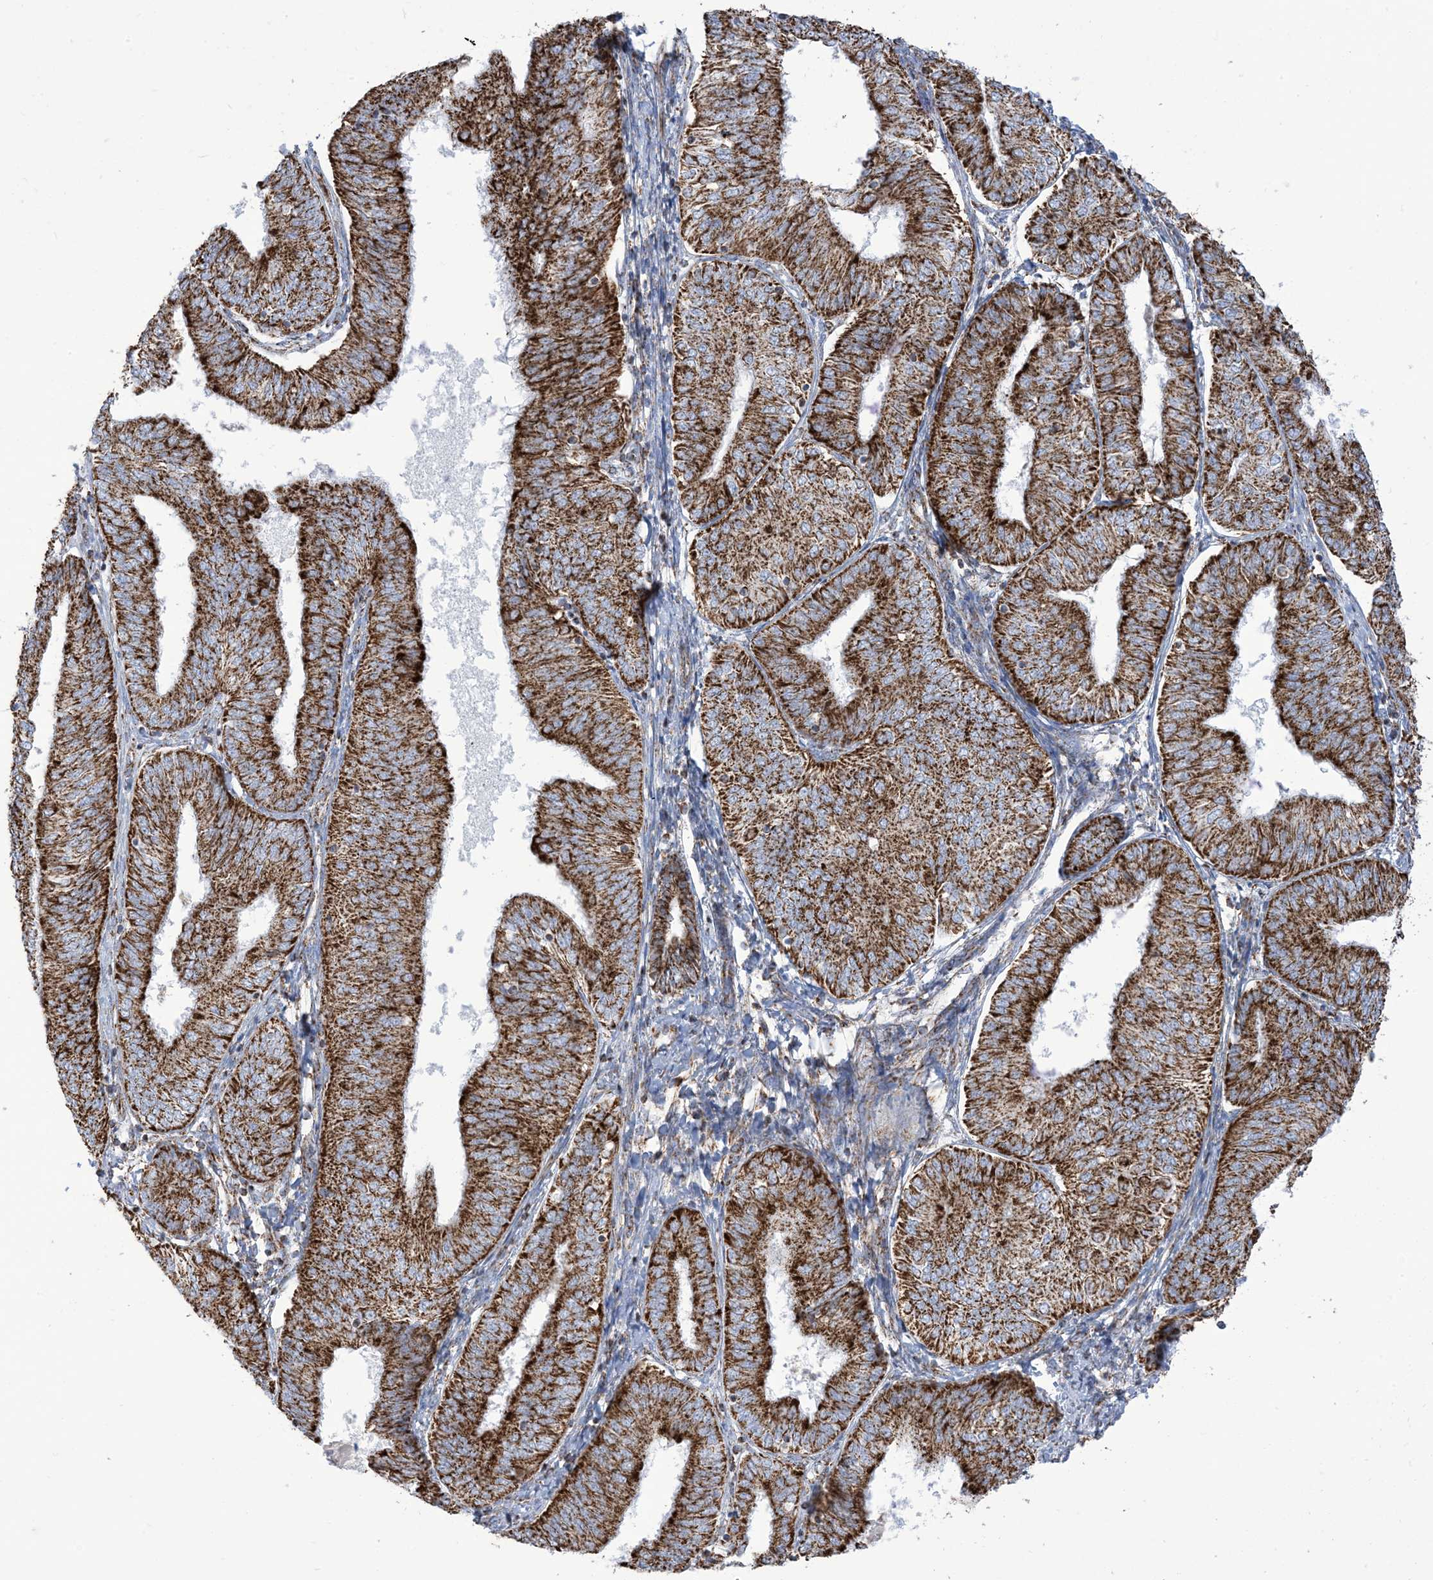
{"staining": {"intensity": "strong", "quantity": ">75%", "location": "cytoplasmic/membranous"}, "tissue": "endometrial cancer", "cell_type": "Tumor cells", "image_type": "cancer", "snomed": [{"axis": "morphology", "description": "Adenocarcinoma, NOS"}, {"axis": "topography", "description": "Endometrium"}], "caption": "Immunohistochemical staining of human endometrial cancer demonstrates high levels of strong cytoplasmic/membranous protein positivity in about >75% of tumor cells.", "gene": "SAMM50", "patient": {"sex": "female", "age": 58}}